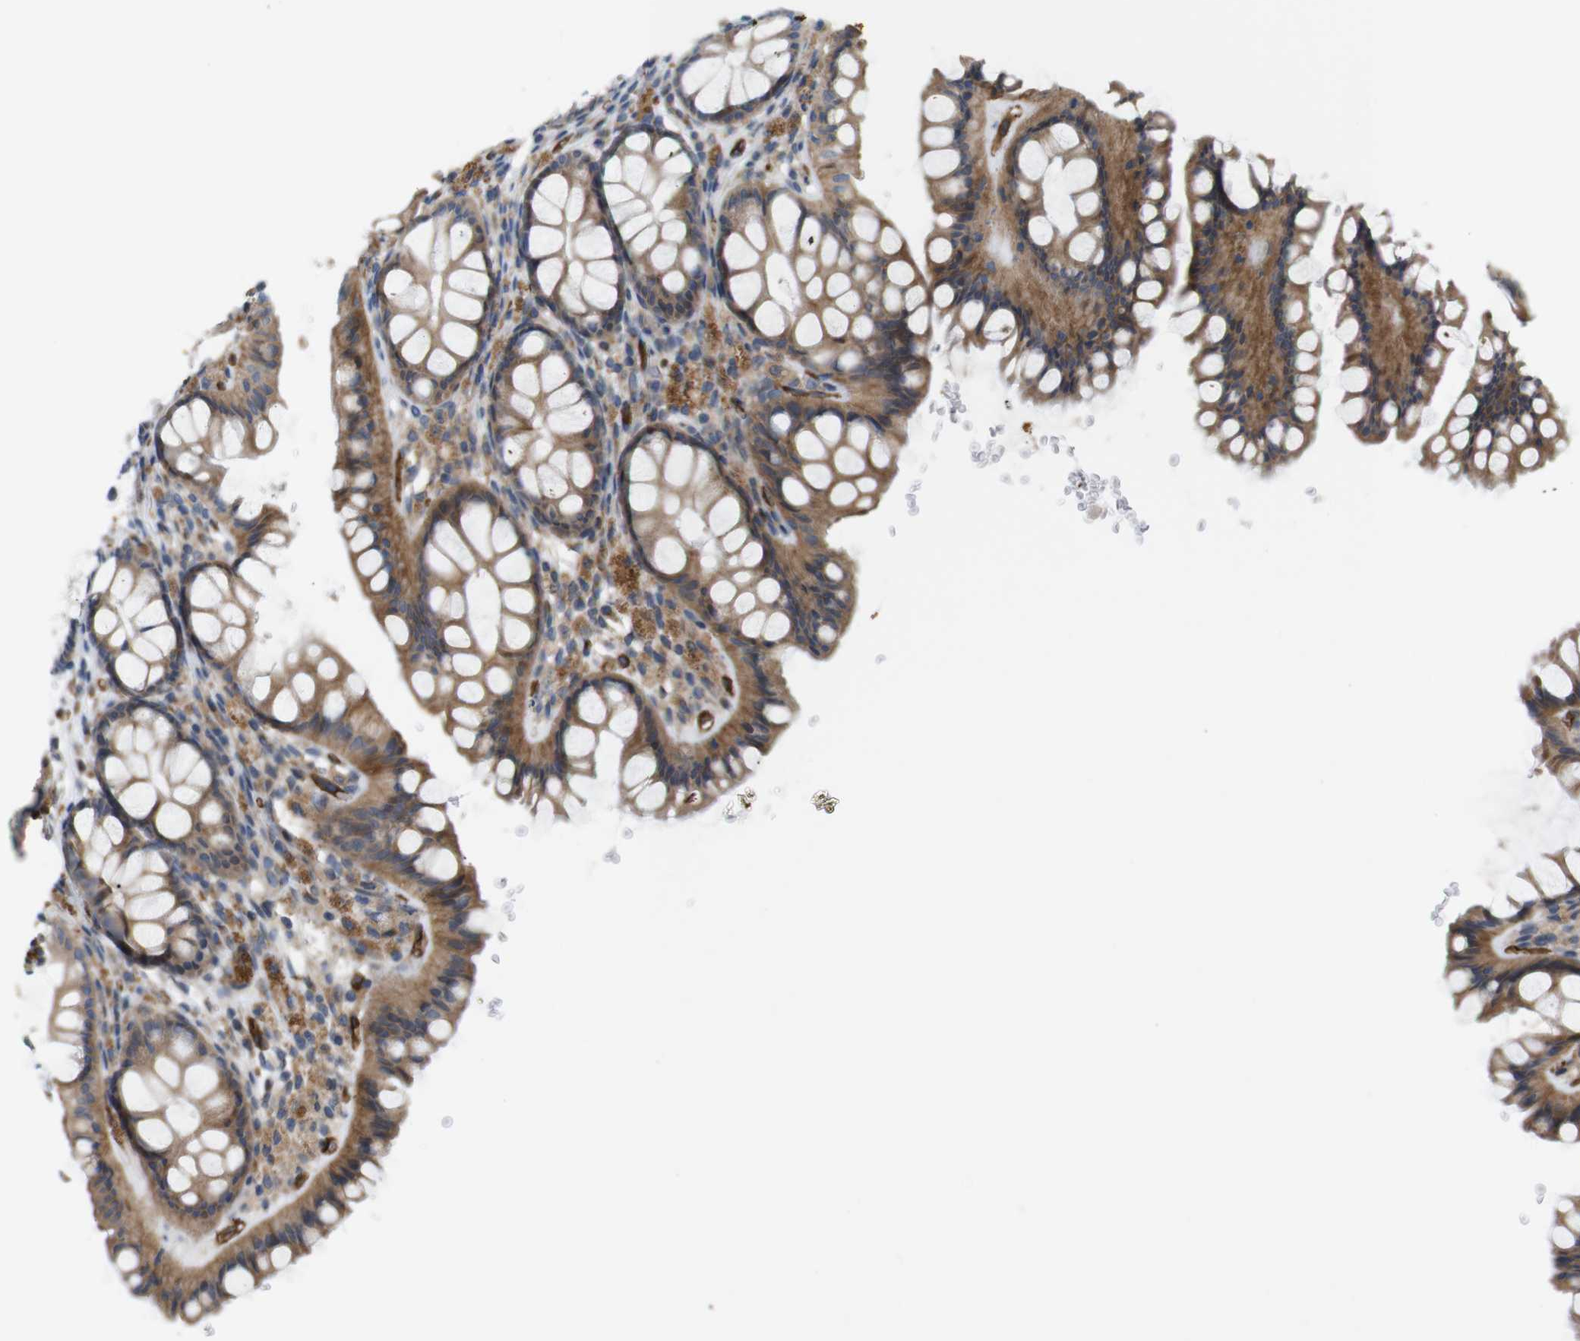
{"staining": {"intensity": "strong", "quantity": ">75%", "location": "cytoplasmic/membranous"}, "tissue": "colon", "cell_type": "Endothelial cells", "image_type": "normal", "snomed": [{"axis": "morphology", "description": "Normal tissue, NOS"}, {"axis": "topography", "description": "Colon"}], "caption": "This image demonstrates benign colon stained with immunohistochemistry (IHC) to label a protein in brown. The cytoplasmic/membranous of endothelial cells show strong positivity for the protein. Nuclei are counter-stained blue.", "gene": "BVES", "patient": {"sex": "female", "age": 55}}